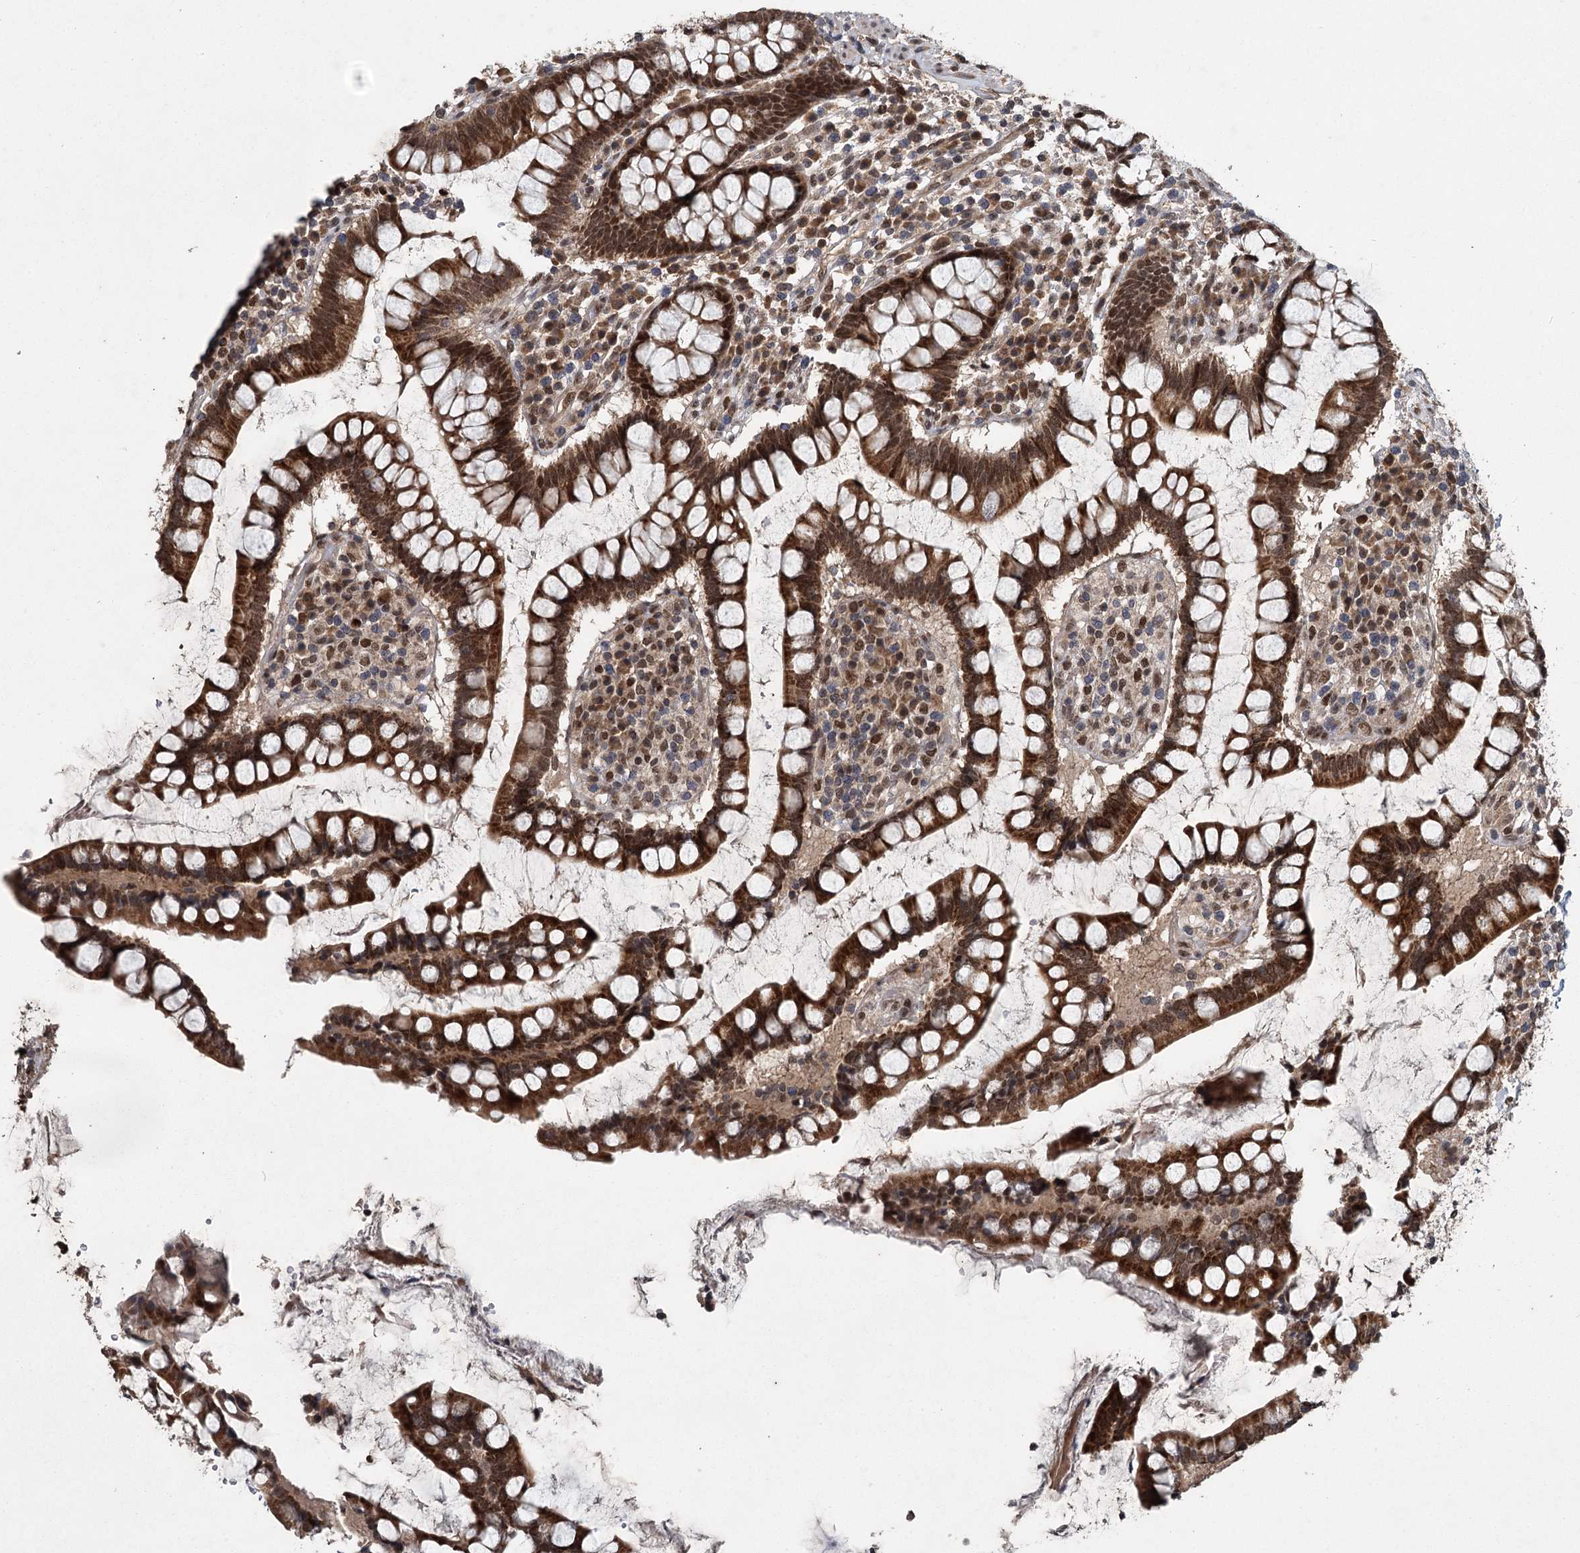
{"staining": {"intensity": "moderate", "quantity": ">75%", "location": "cytoplasmic/membranous,nuclear"}, "tissue": "colon", "cell_type": "Endothelial cells", "image_type": "normal", "snomed": [{"axis": "morphology", "description": "Normal tissue, NOS"}, {"axis": "topography", "description": "Colon"}], "caption": "Immunohistochemical staining of unremarkable colon demonstrates >75% levels of moderate cytoplasmic/membranous,nuclear protein staining in approximately >75% of endothelial cells.", "gene": "MYG1", "patient": {"sex": "female", "age": 79}}